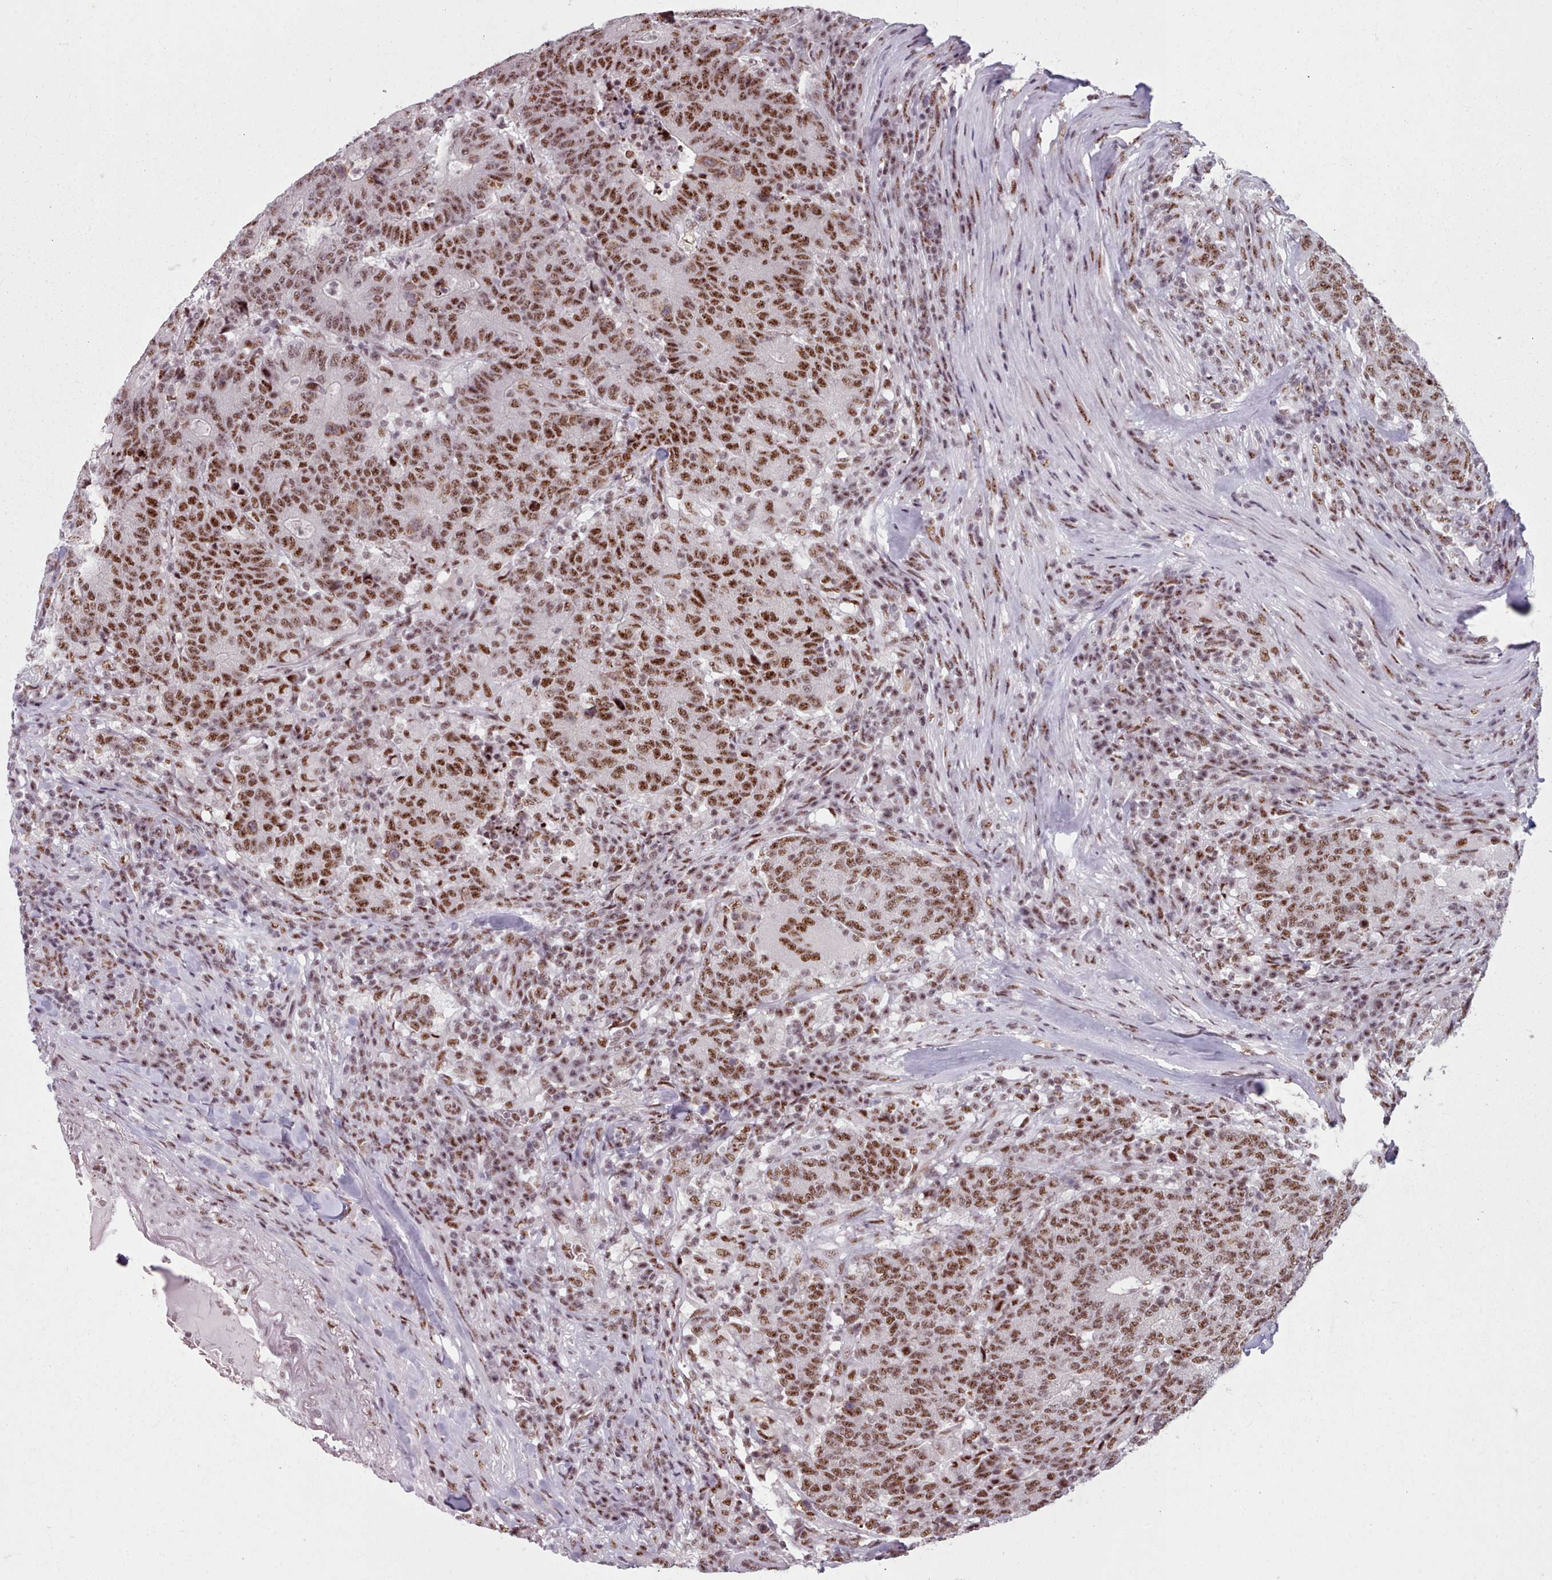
{"staining": {"intensity": "strong", "quantity": ">75%", "location": "nuclear"}, "tissue": "colorectal cancer", "cell_type": "Tumor cells", "image_type": "cancer", "snomed": [{"axis": "morphology", "description": "Adenocarcinoma, NOS"}, {"axis": "topography", "description": "Colon"}], "caption": "Immunohistochemistry (IHC) (DAB) staining of colorectal cancer (adenocarcinoma) exhibits strong nuclear protein positivity in approximately >75% of tumor cells.", "gene": "SRRM1", "patient": {"sex": "female", "age": 75}}